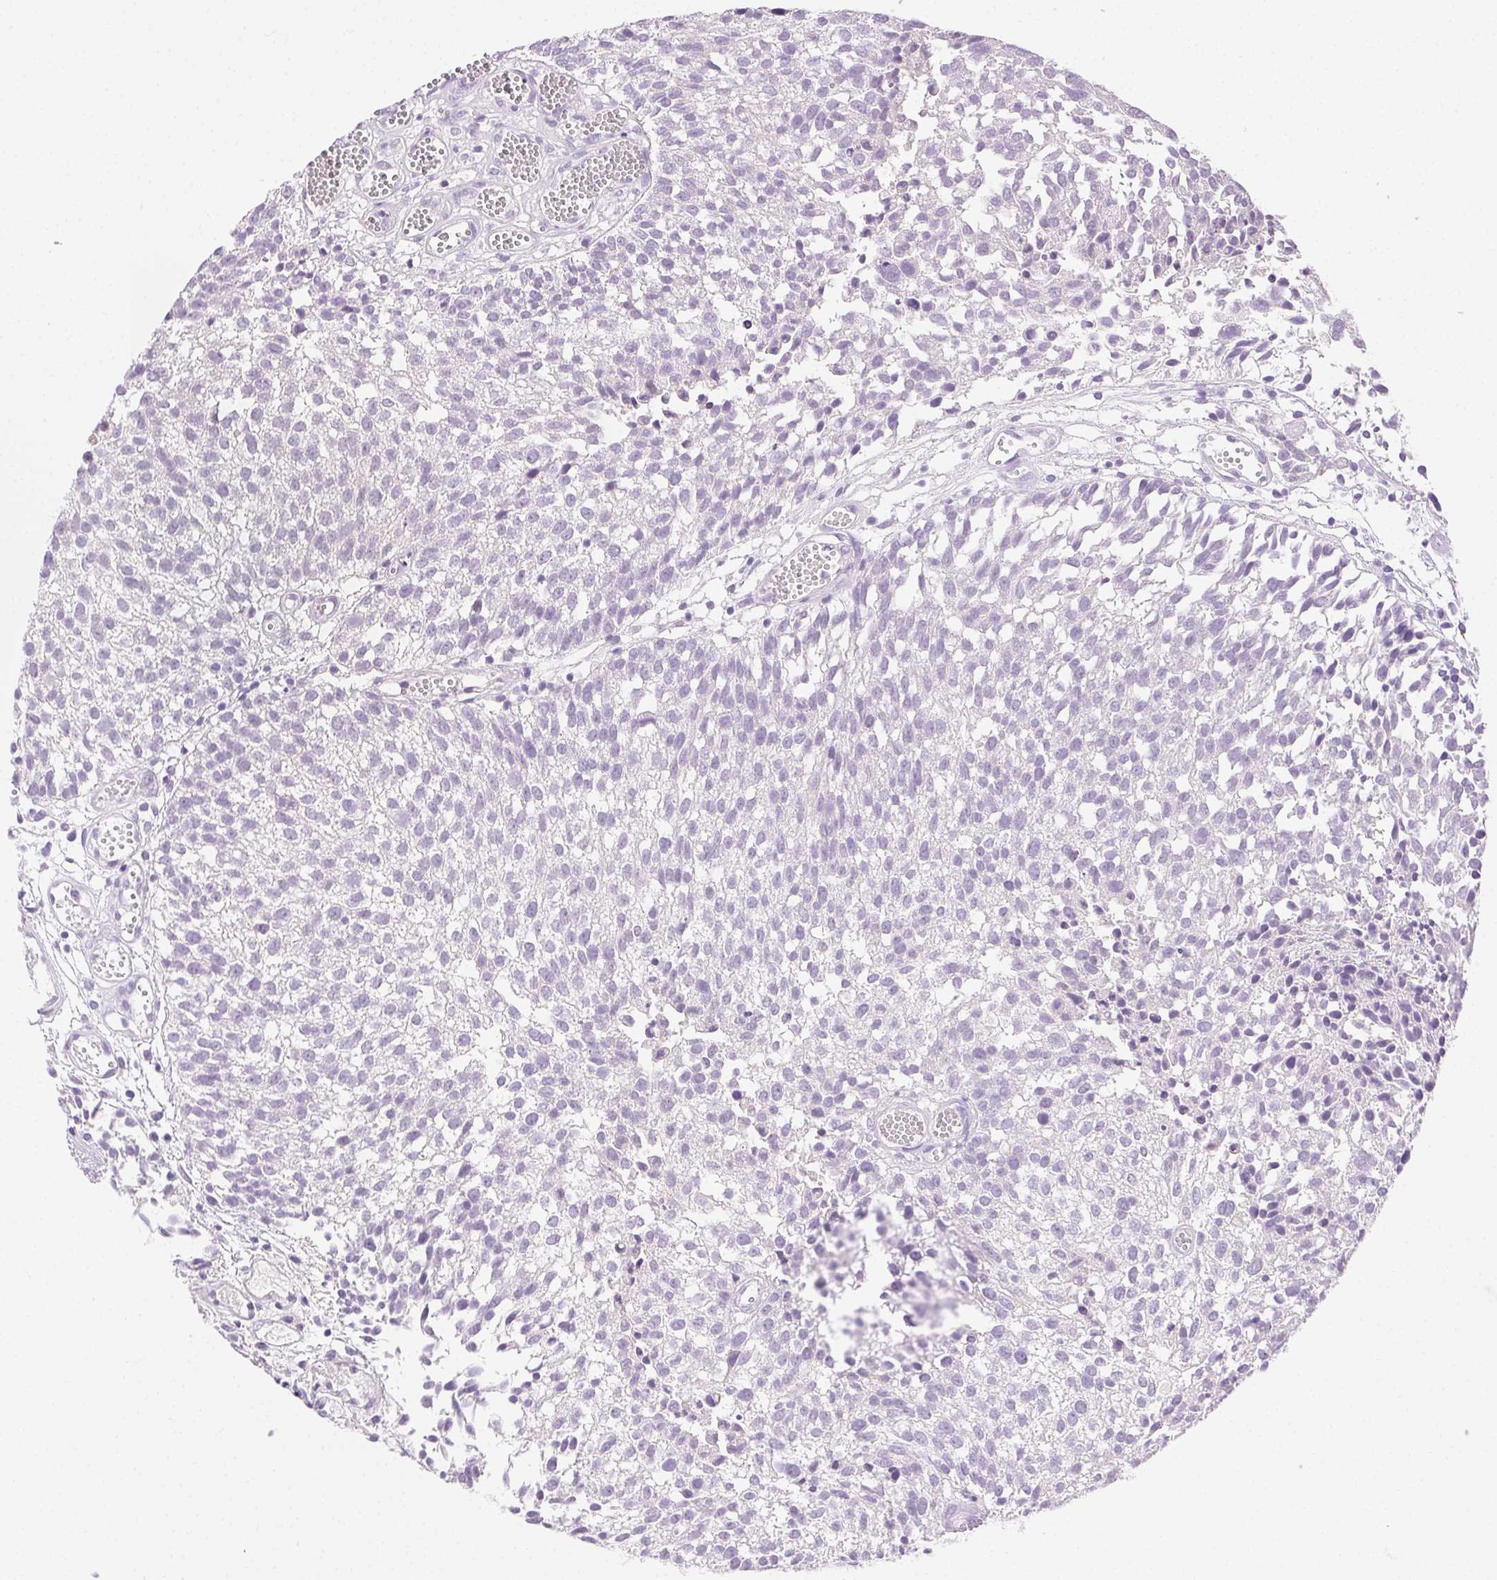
{"staining": {"intensity": "negative", "quantity": "none", "location": "none"}, "tissue": "urothelial cancer", "cell_type": "Tumor cells", "image_type": "cancer", "snomed": [{"axis": "morphology", "description": "Urothelial carcinoma, Low grade"}, {"axis": "topography", "description": "Urinary bladder"}], "caption": "DAB immunohistochemical staining of human low-grade urothelial carcinoma exhibits no significant expression in tumor cells.", "gene": "C20orf85", "patient": {"sex": "male", "age": 70}}